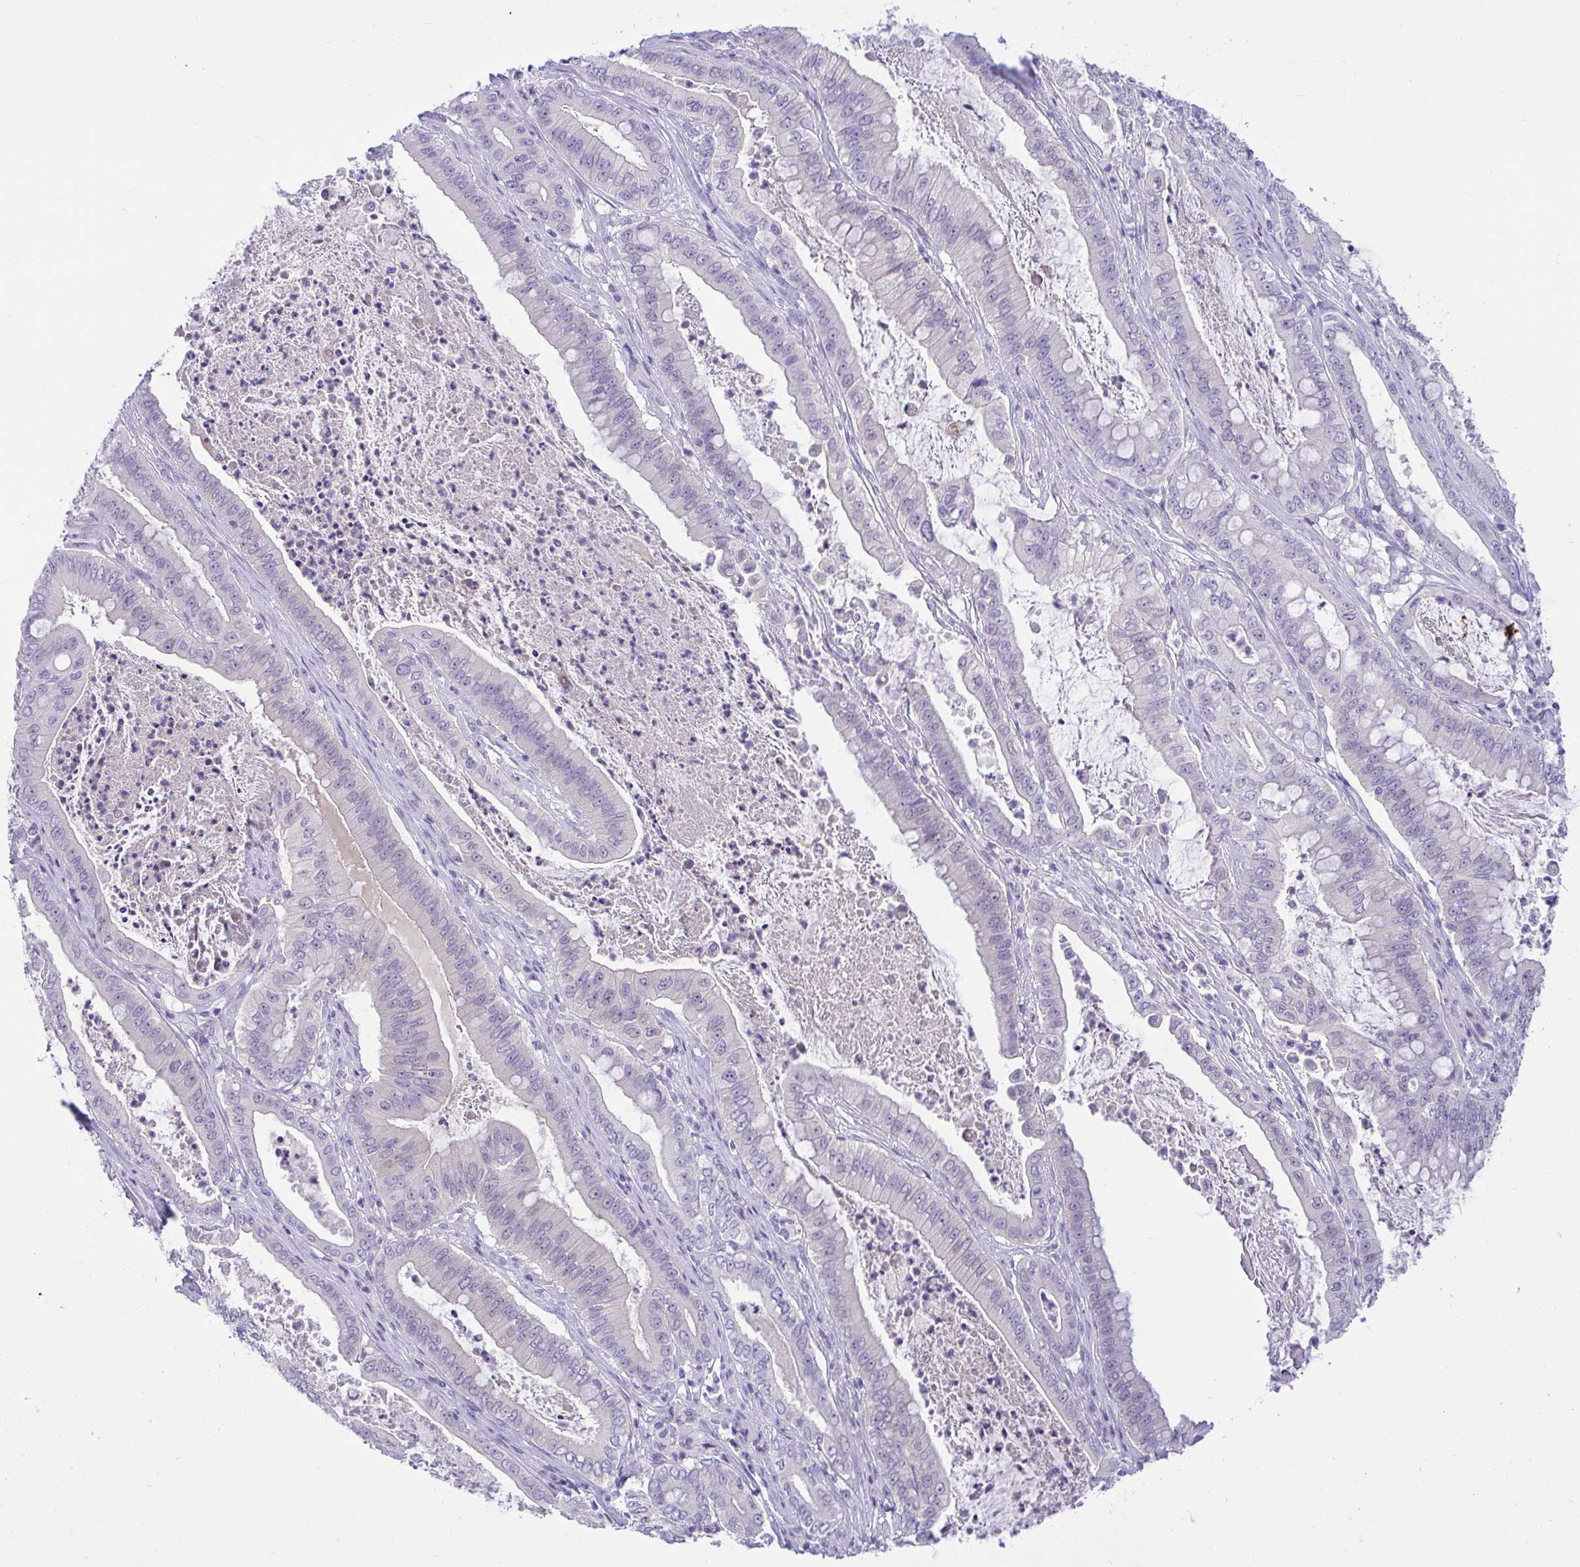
{"staining": {"intensity": "negative", "quantity": "none", "location": "none"}, "tissue": "pancreatic cancer", "cell_type": "Tumor cells", "image_type": "cancer", "snomed": [{"axis": "morphology", "description": "Adenocarcinoma, NOS"}, {"axis": "topography", "description": "Pancreas"}], "caption": "Immunohistochemistry photomicrograph of neoplastic tissue: human pancreatic cancer stained with DAB reveals no significant protein staining in tumor cells.", "gene": "TMCO5A", "patient": {"sex": "male", "age": 71}}